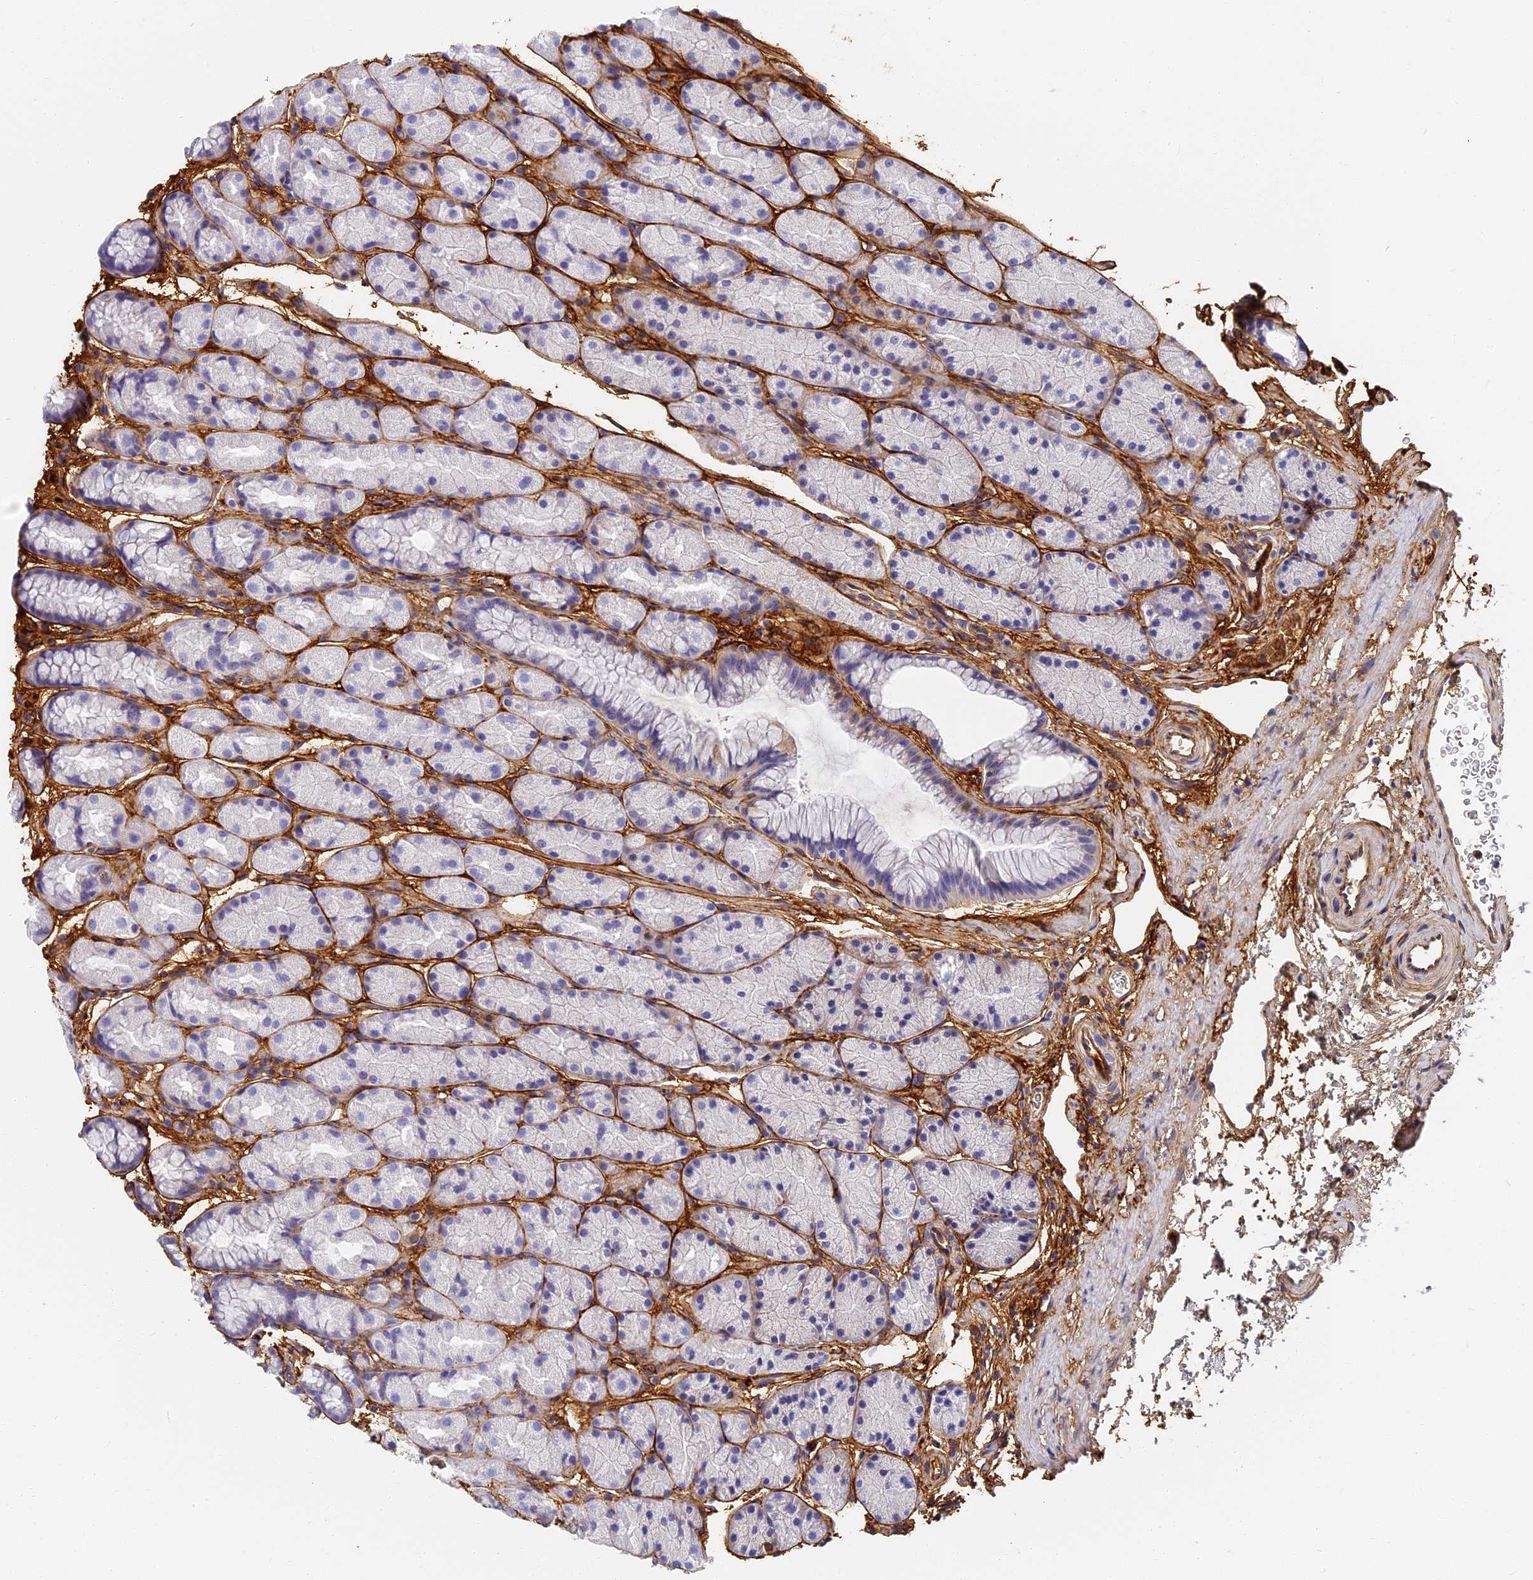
{"staining": {"intensity": "negative", "quantity": "none", "location": "none"}, "tissue": "stomach", "cell_type": "Glandular cells", "image_type": "normal", "snomed": [{"axis": "morphology", "description": "Normal tissue, NOS"}, {"axis": "topography", "description": "Stomach, upper"}, {"axis": "topography", "description": "Stomach"}], "caption": "There is no significant staining in glandular cells of stomach. (DAB immunohistochemistry with hematoxylin counter stain).", "gene": "ITIH1", "patient": {"sex": "male", "age": 47}}